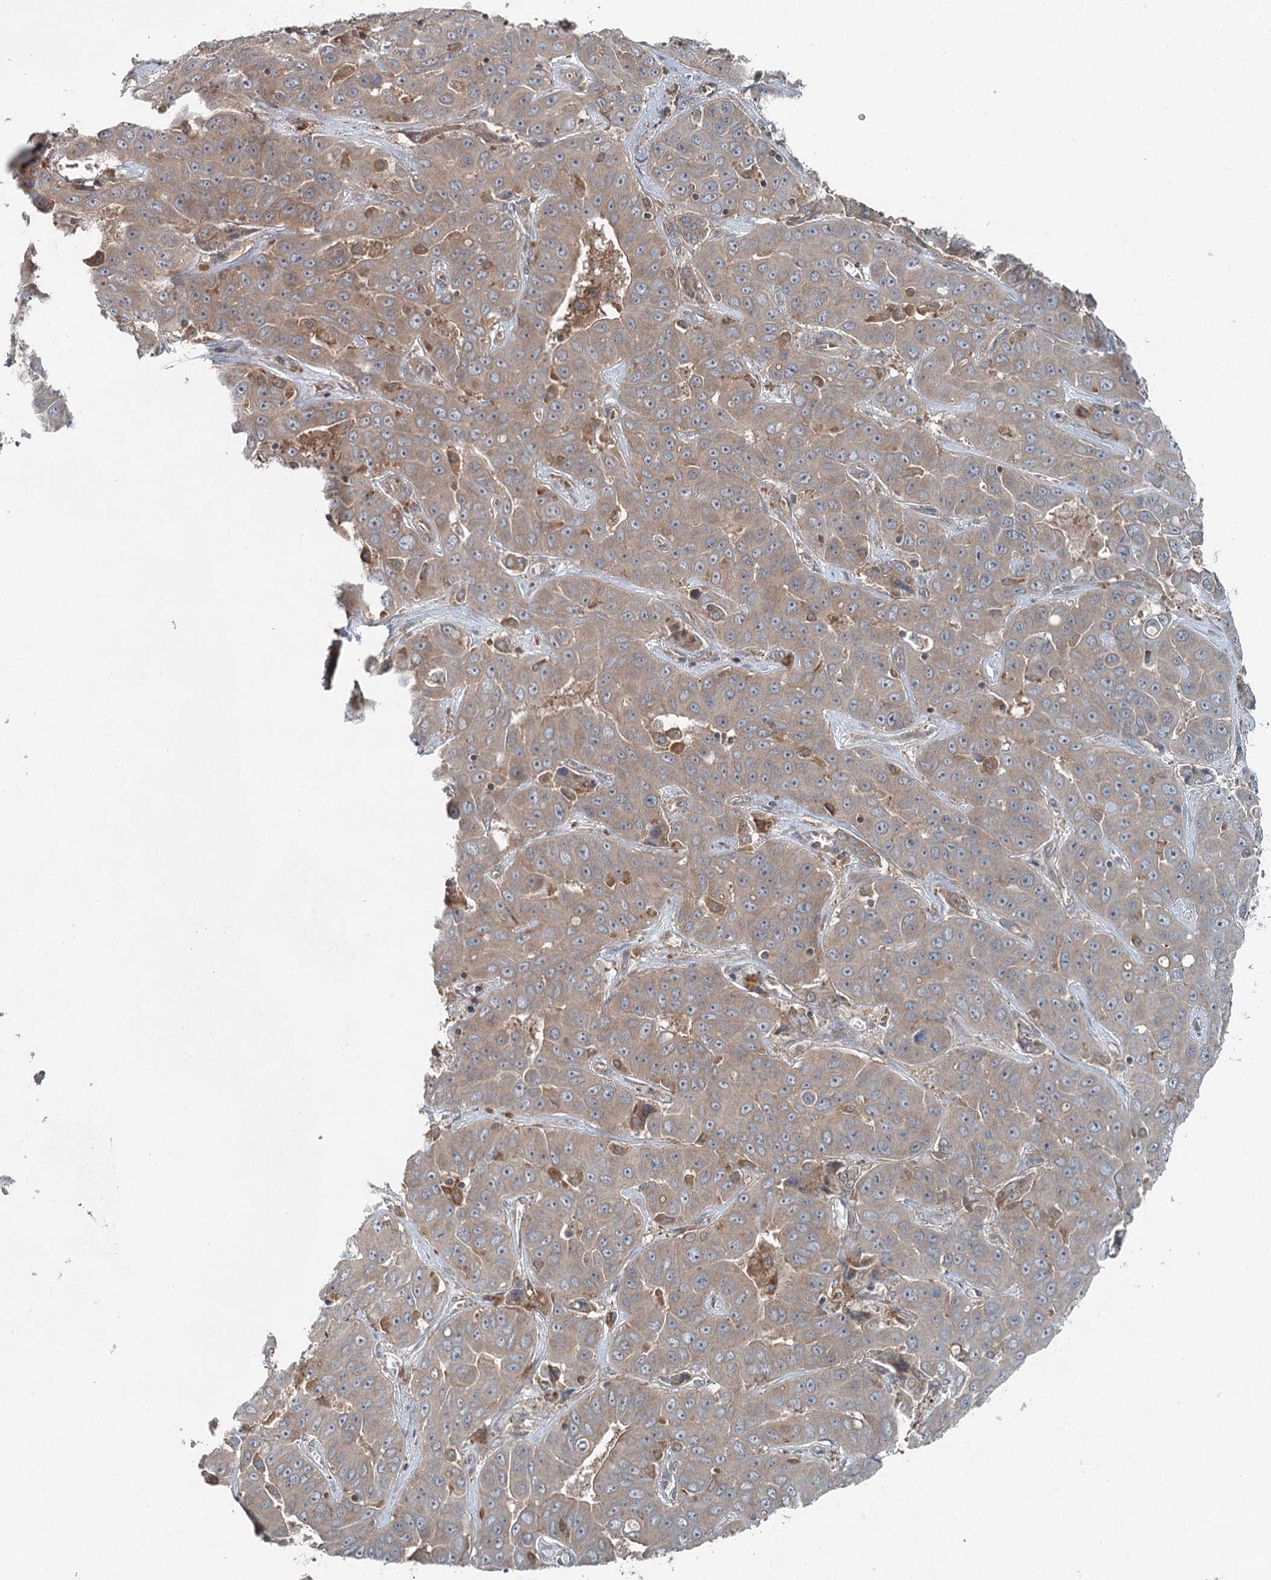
{"staining": {"intensity": "weak", "quantity": ">75%", "location": "cytoplasmic/membranous"}, "tissue": "liver cancer", "cell_type": "Tumor cells", "image_type": "cancer", "snomed": [{"axis": "morphology", "description": "Cholangiocarcinoma"}, {"axis": "topography", "description": "Liver"}], "caption": "IHC of cholangiocarcinoma (liver) shows low levels of weak cytoplasmic/membranous positivity in approximately >75% of tumor cells.", "gene": "SKIC3", "patient": {"sex": "female", "age": 52}}